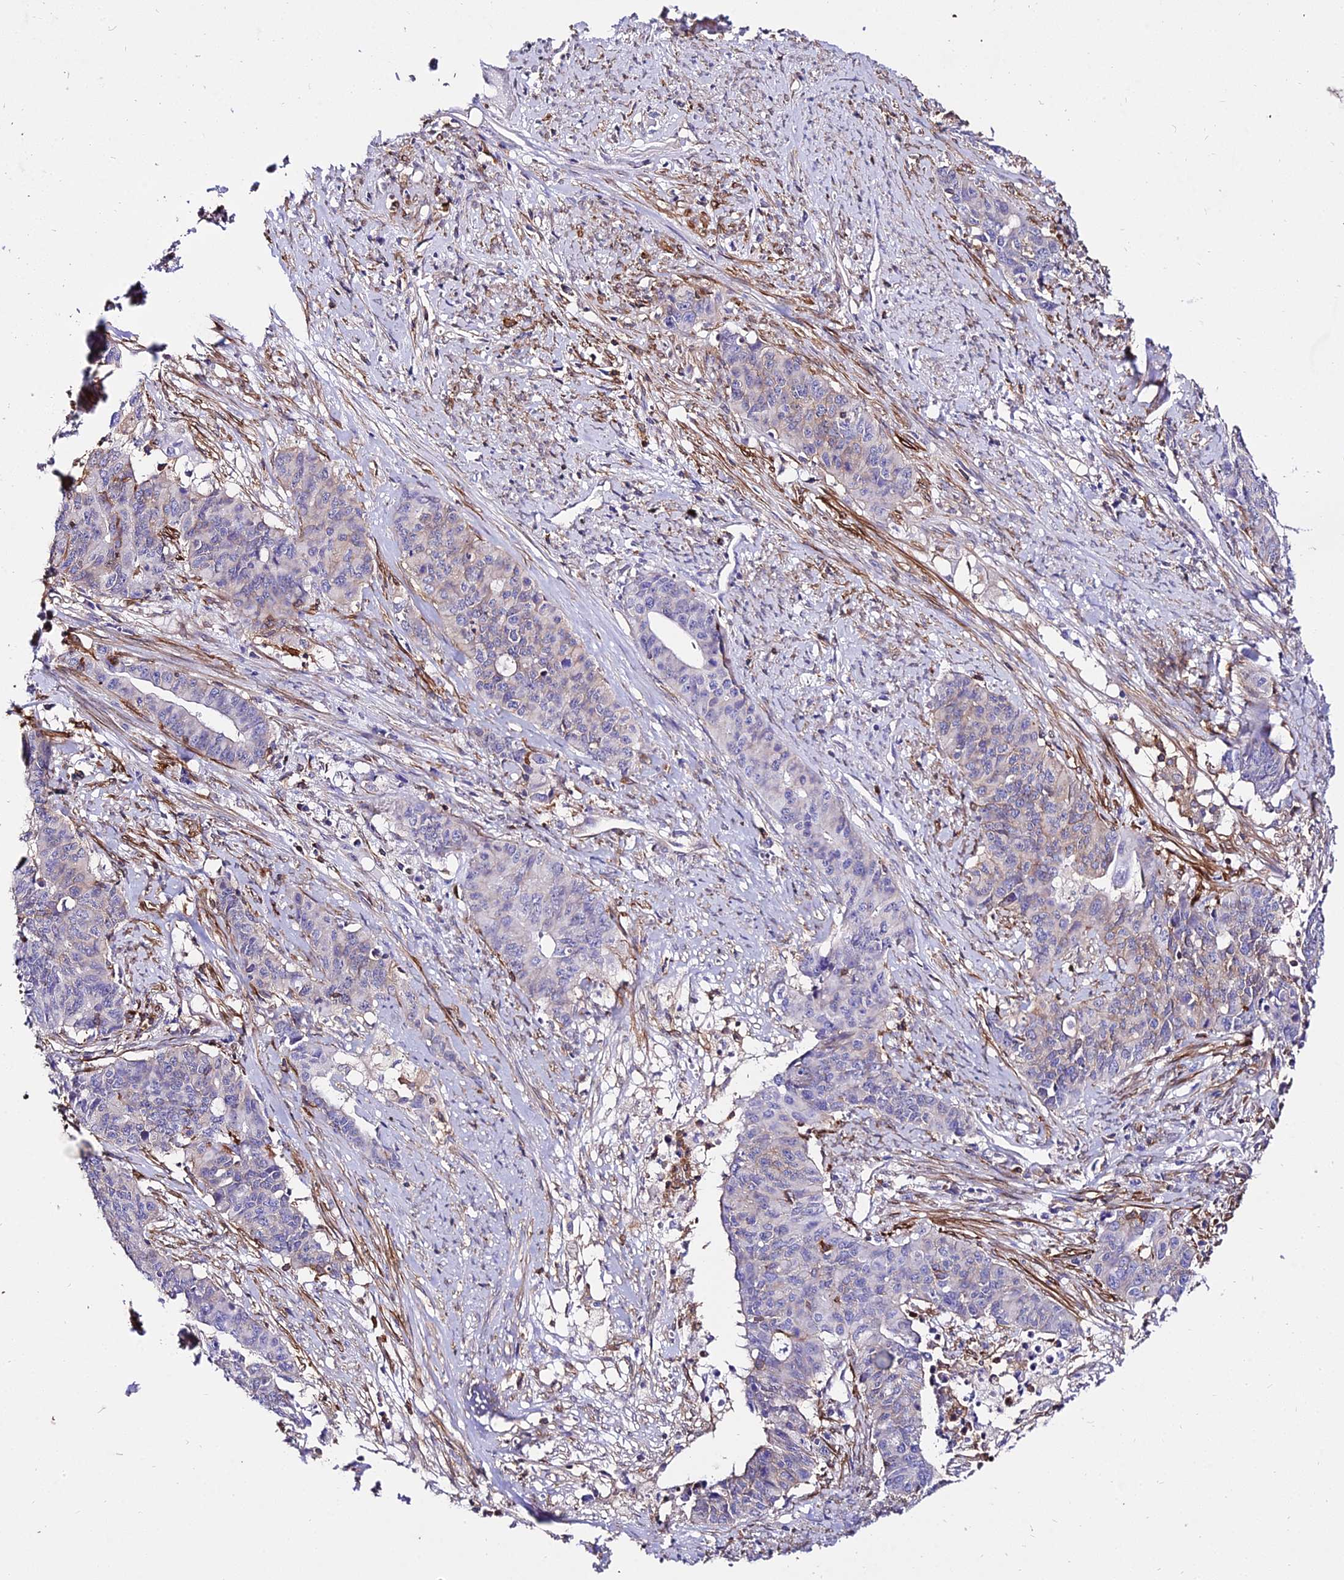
{"staining": {"intensity": "weak", "quantity": "<25%", "location": "cytoplasmic/membranous"}, "tissue": "endometrial cancer", "cell_type": "Tumor cells", "image_type": "cancer", "snomed": [{"axis": "morphology", "description": "Adenocarcinoma, NOS"}, {"axis": "topography", "description": "Endometrium"}], "caption": "High magnification brightfield microscopy of endometrial adenocarcinoma stained with DAB (3,3'-diaminobenzidine) (brown) and counterstained with hematoxylin (blue): tumor cells show no significant staining.", "gene": "CSRP1", "patient": {"sex": "female", "age": 59}}